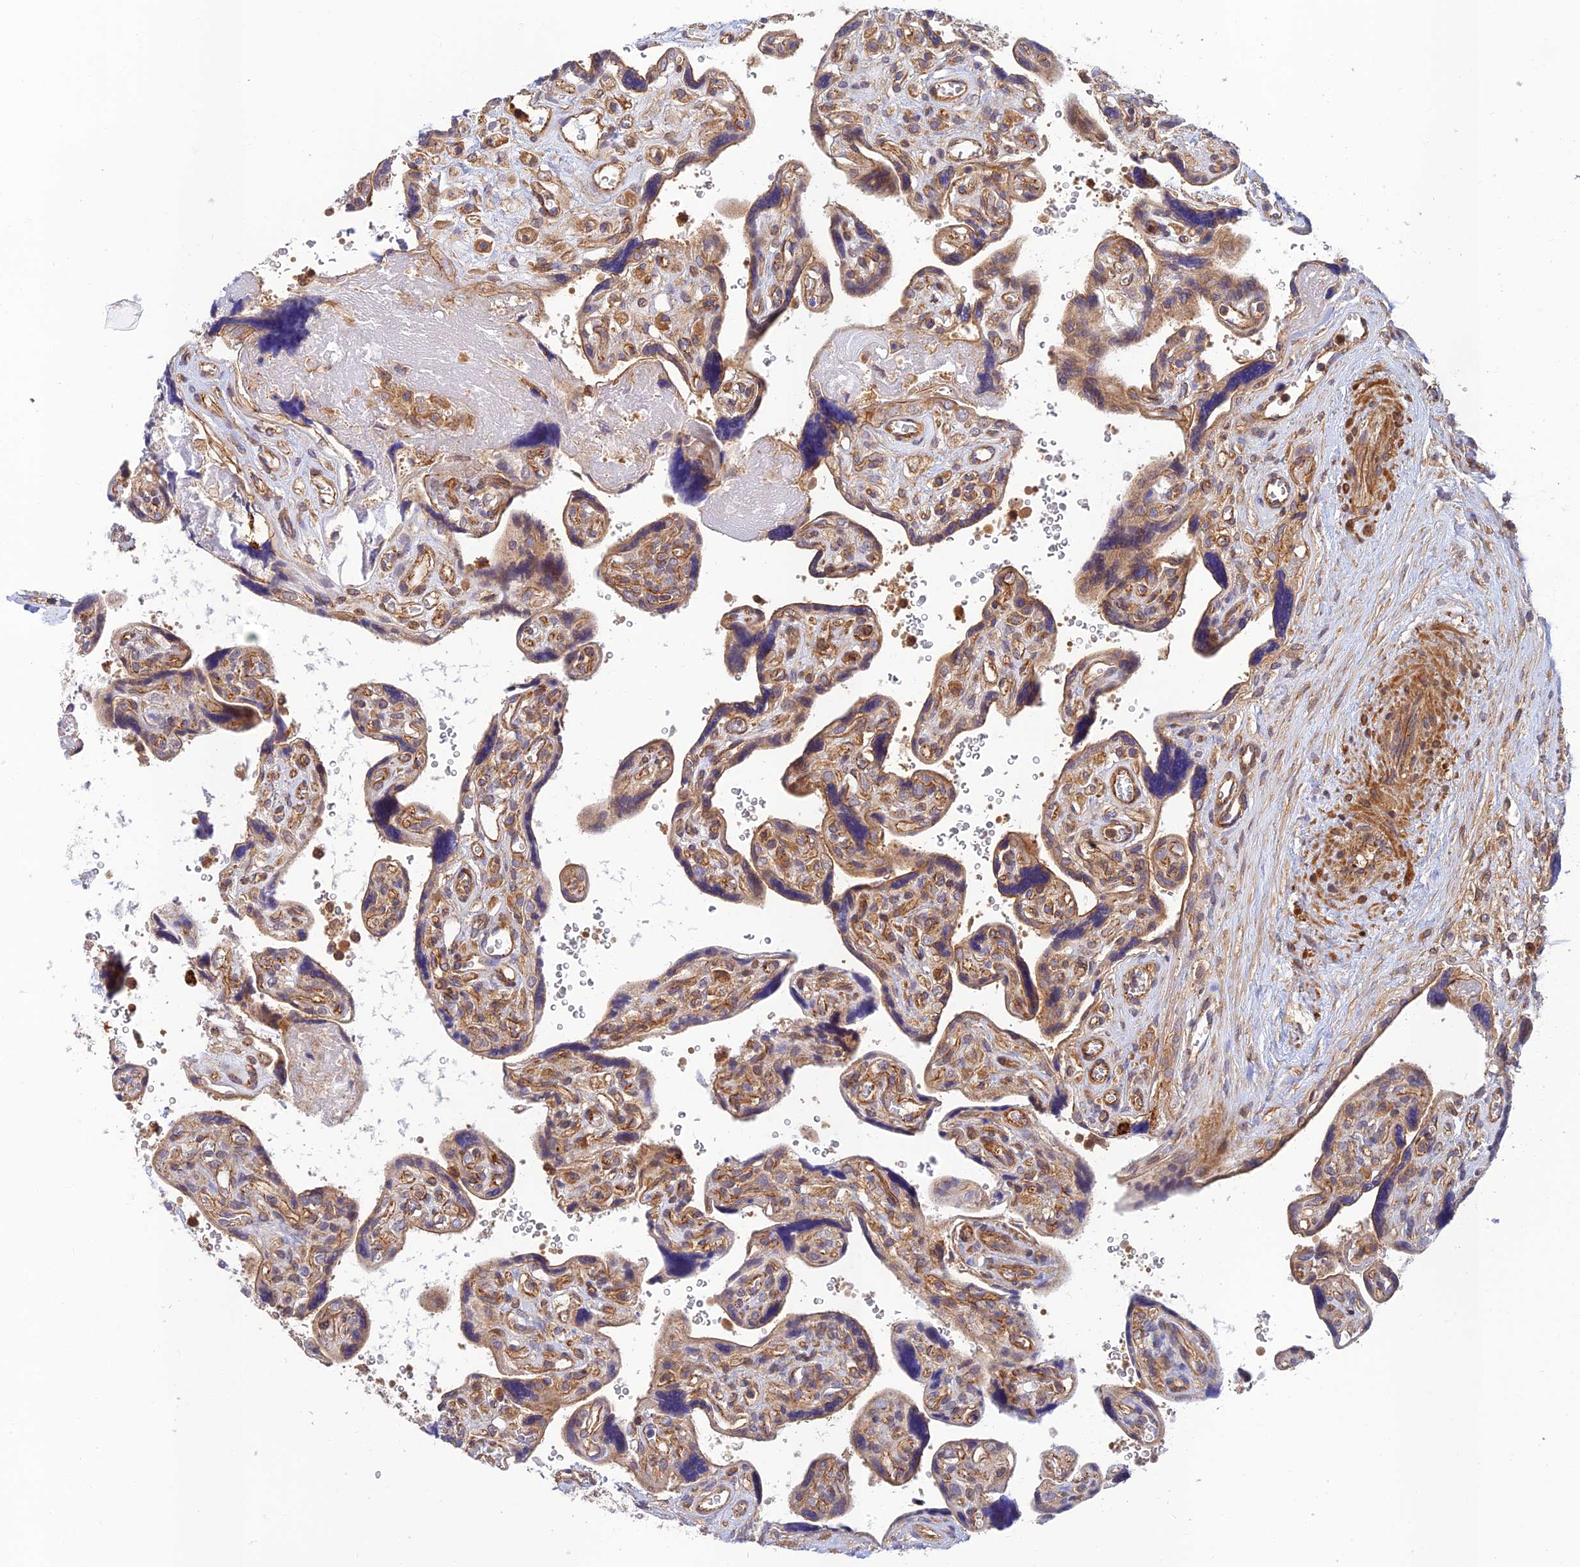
{"staining": {"intensity": "moderate", "quantity": ">75%", "location": "cytoplasmic/membranous"}, "tissue": "placenta", "cell_type": "Decidual cells", "image_type": "normal", "snomed": [{"axis": "morphology", "description": "Normal tissue, NOS"}, {"axis": "topography", "description": "Placenta"}], "caption": "Moderate cytoplasmic/membranous protein expression is identified in approximately >75% of decidual cells in placenta. Immunohistochemistry (ihc) stains the protein of interest in brown and the nuclei are stained blue.", "gene": "PPP1R12C", "patient": {"sex": "female", "age": 39}}